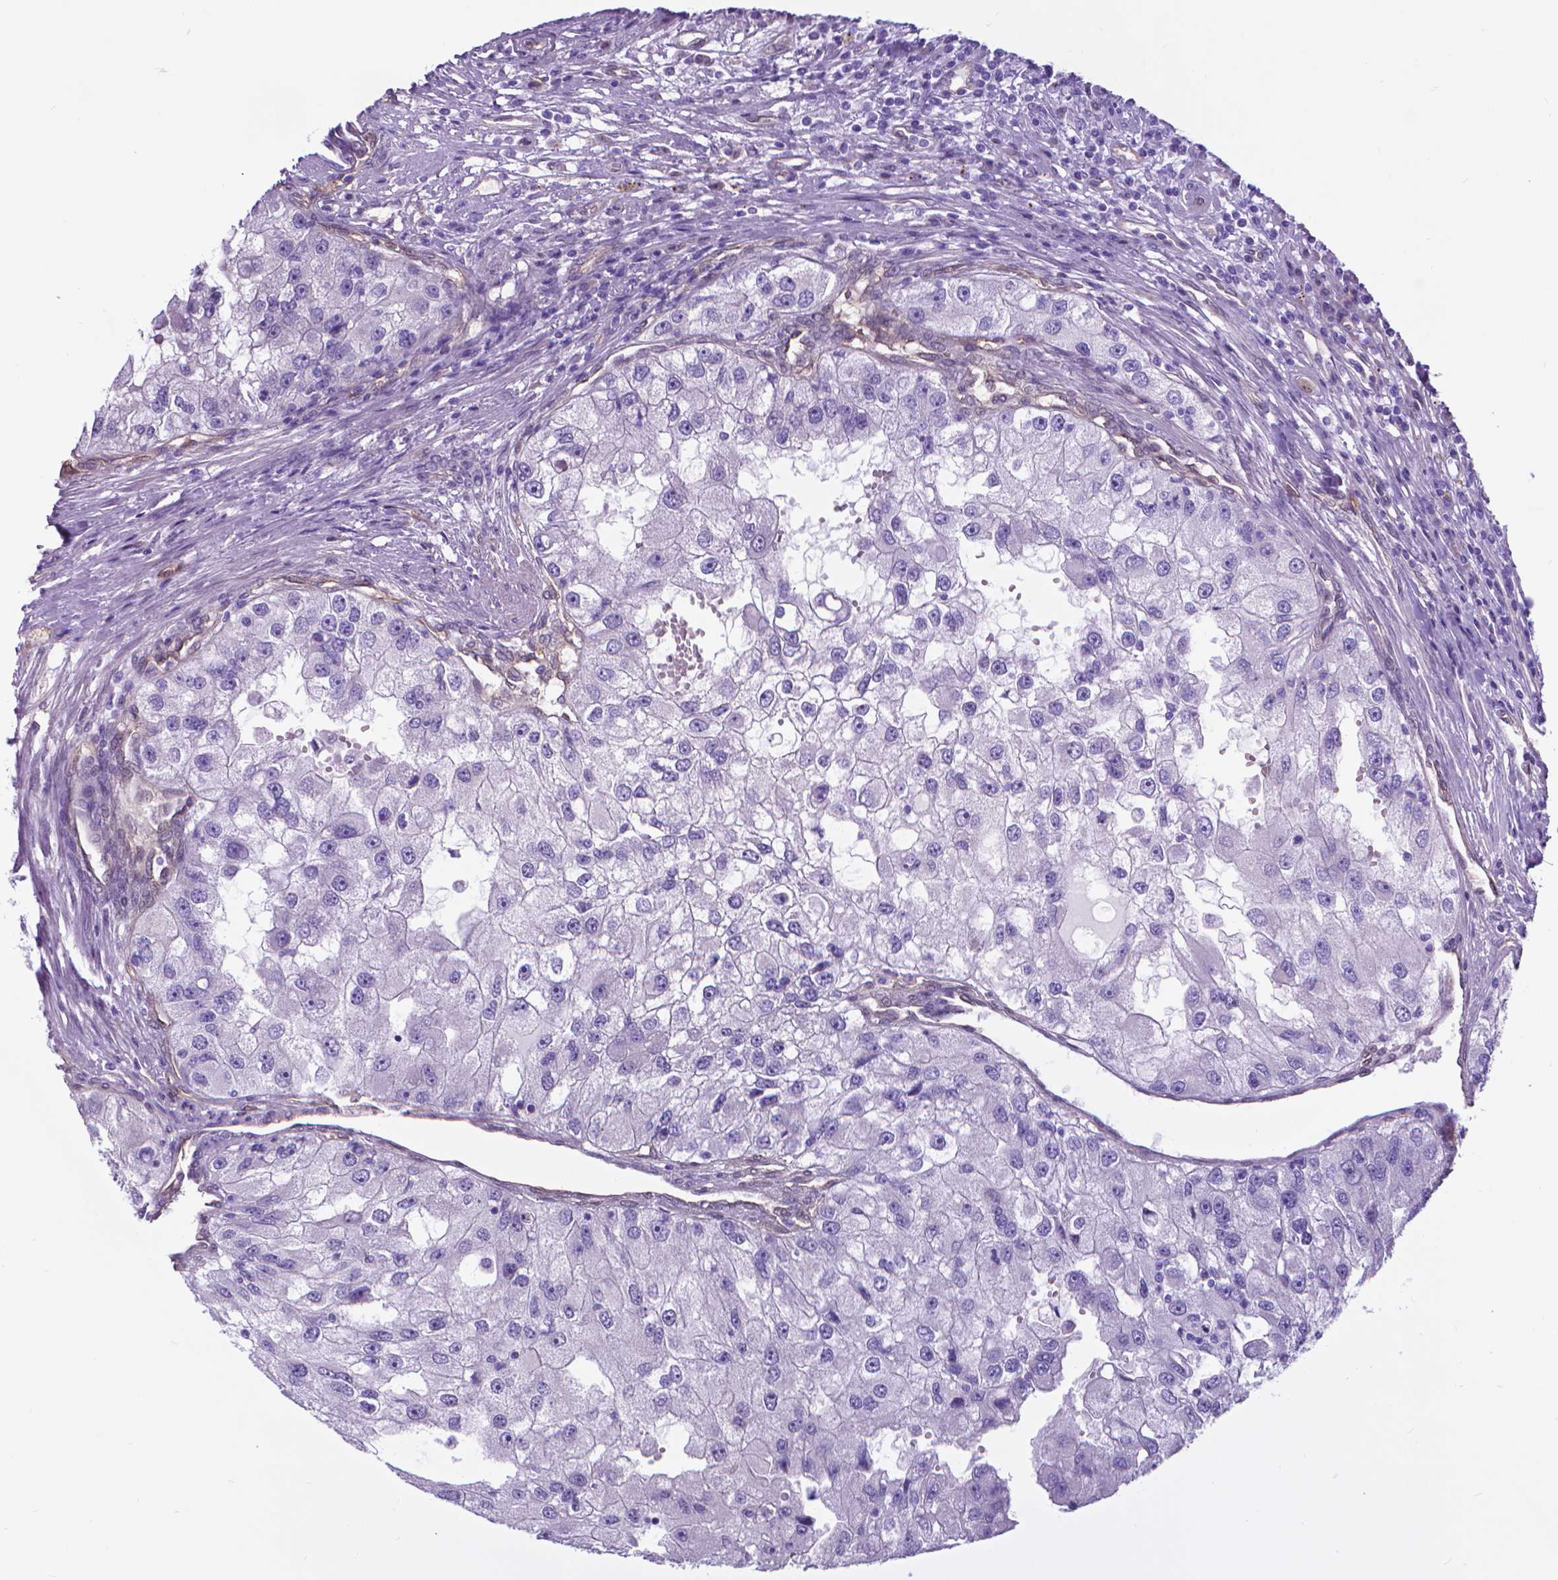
{"staining": {"intensity": "negative", "quantity": "none", "location": "none"}, "tissue": "renal cancer", "cell_type": "Tumor cells", "image_type": "cancer", "snomed": [{"axis": "morphology", "description": "Adenocarcinoma, NOS"}, {"axis": "topography", "description": "Kidney"}], "caption": "Immunohistochemistry (IHC) histopathology image of neoplastic tissue: renal cancer stained with DAB shows no significant protein expression in tumor cells. Nuclei are stained in blue.", "gene": "CLIC4", "patient": {"sex": "male", "age": 63}}